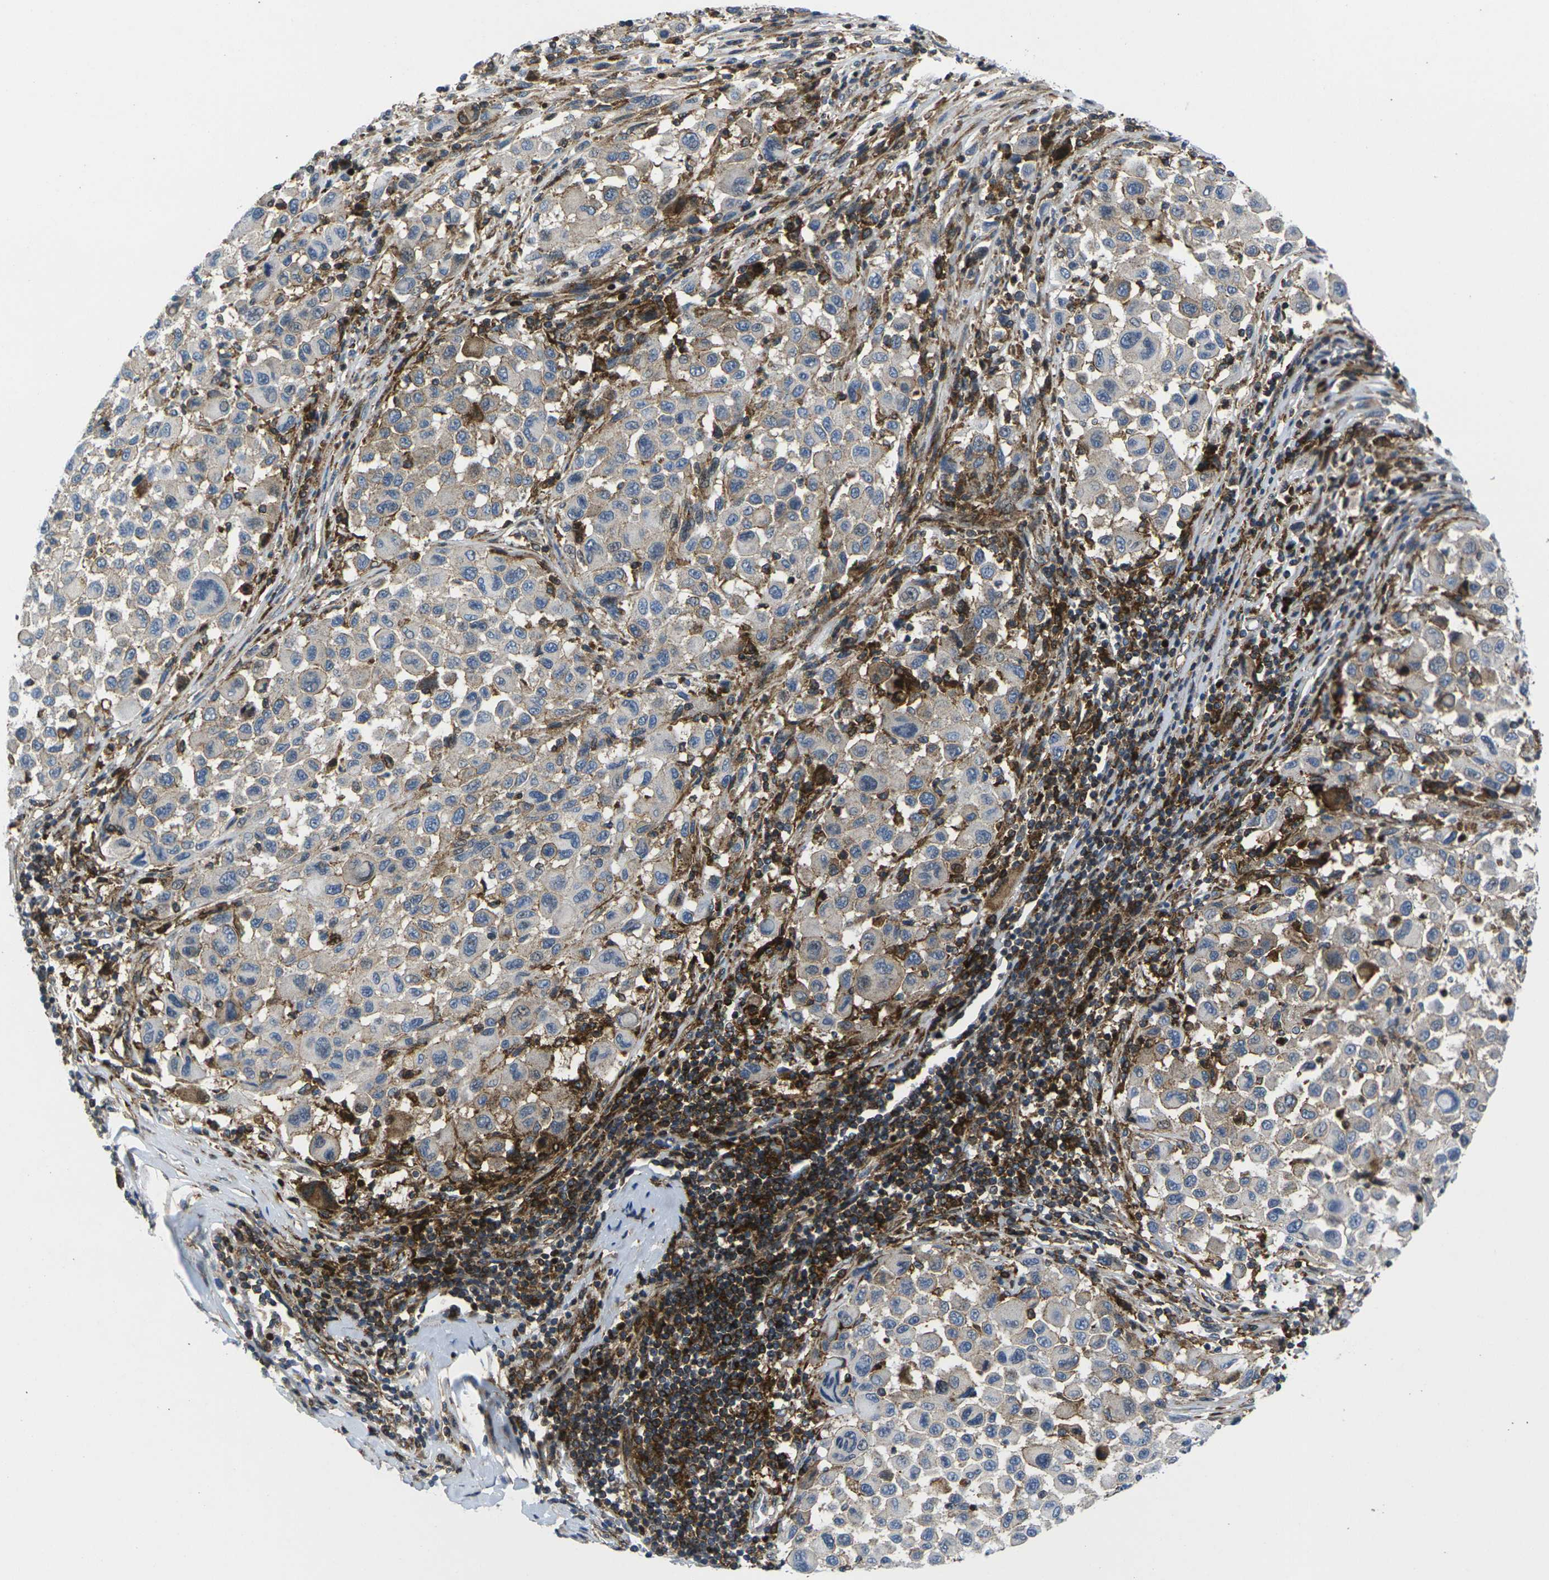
{"staining": {"intensity": "moderate", "quantity": "25%-75%", "location": "cytoplasmic/membranous"}, "tissue": "melanoma", "cell_type": "Tumor cells", "image_type": "cancer", "snomed": [{"axis": "morphology", "description": "Malignant melanoma, Metastatic site"}, {"axis": "topography", "description": "Lymph node"}], "caption": "Protein staining displays moderate cytoplasmic/membranous positivity in about 25%-75% of tumor cells in melanoma.", "gene": "IQGAP1", "patient": {"sex": "male", "age": 61}}